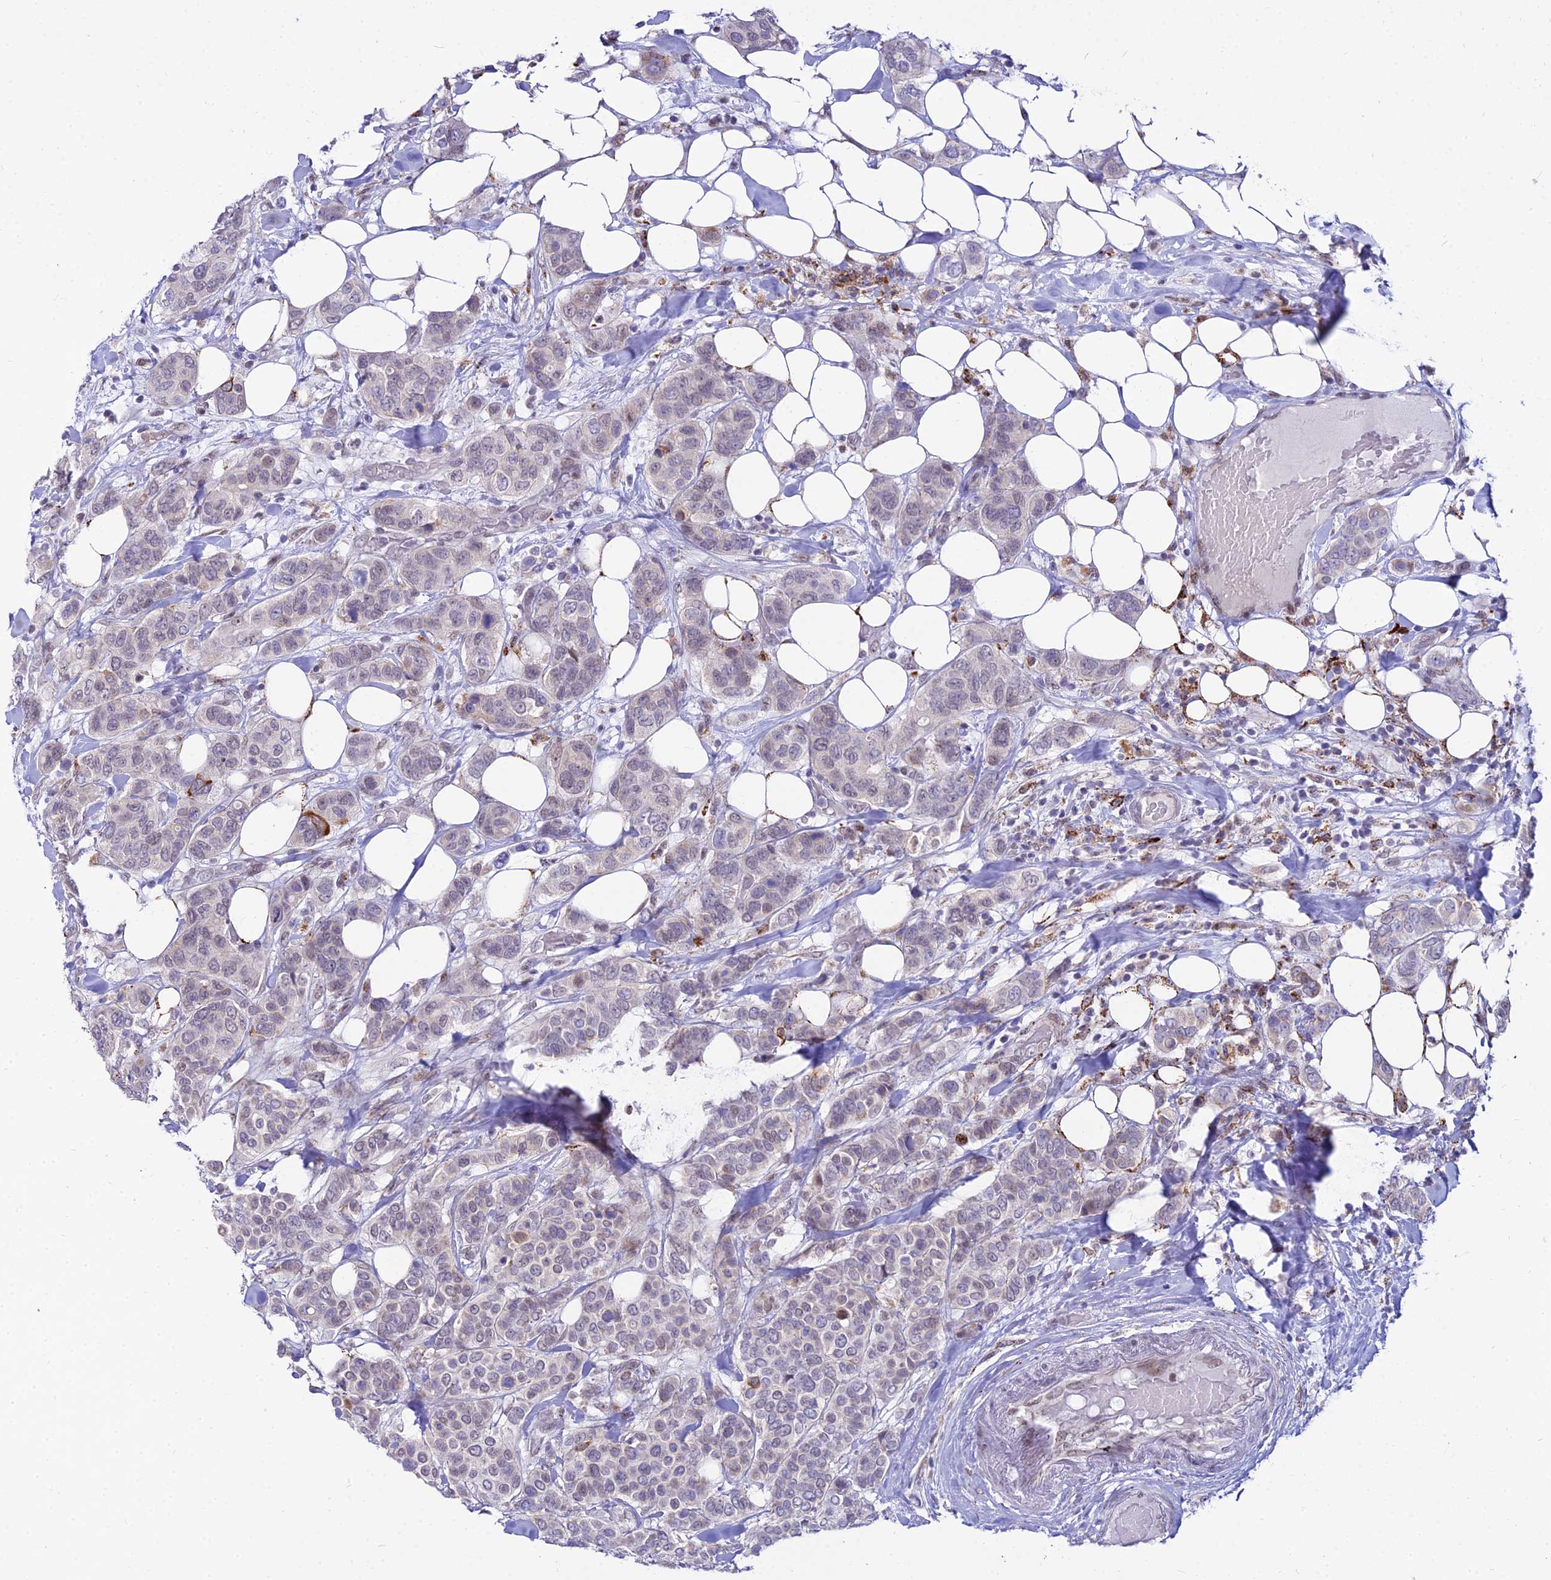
{"staining": {"intensity": "strong", "quantity": "<25%", "location": "cytoplasmic/membranous"}, "tissue": "breast cancer", "cell_type": "Tumor cells", "image_type": "cancer", "snomed": [{"axis": "morphology", "description": "Lobular carcinoma"}, {"axis": "topography", "description": "Breast"}], "caption": "Breast lobular carcinoma stained with IHC reveals strong cytoplasmic/membranous staining in approximately <25% of tumor cells. (brown staining indicates protein expression, while blue staining denotes nuclei).", "gene": "C6orf163", "patient": {"sex": "female", "age": 51}}